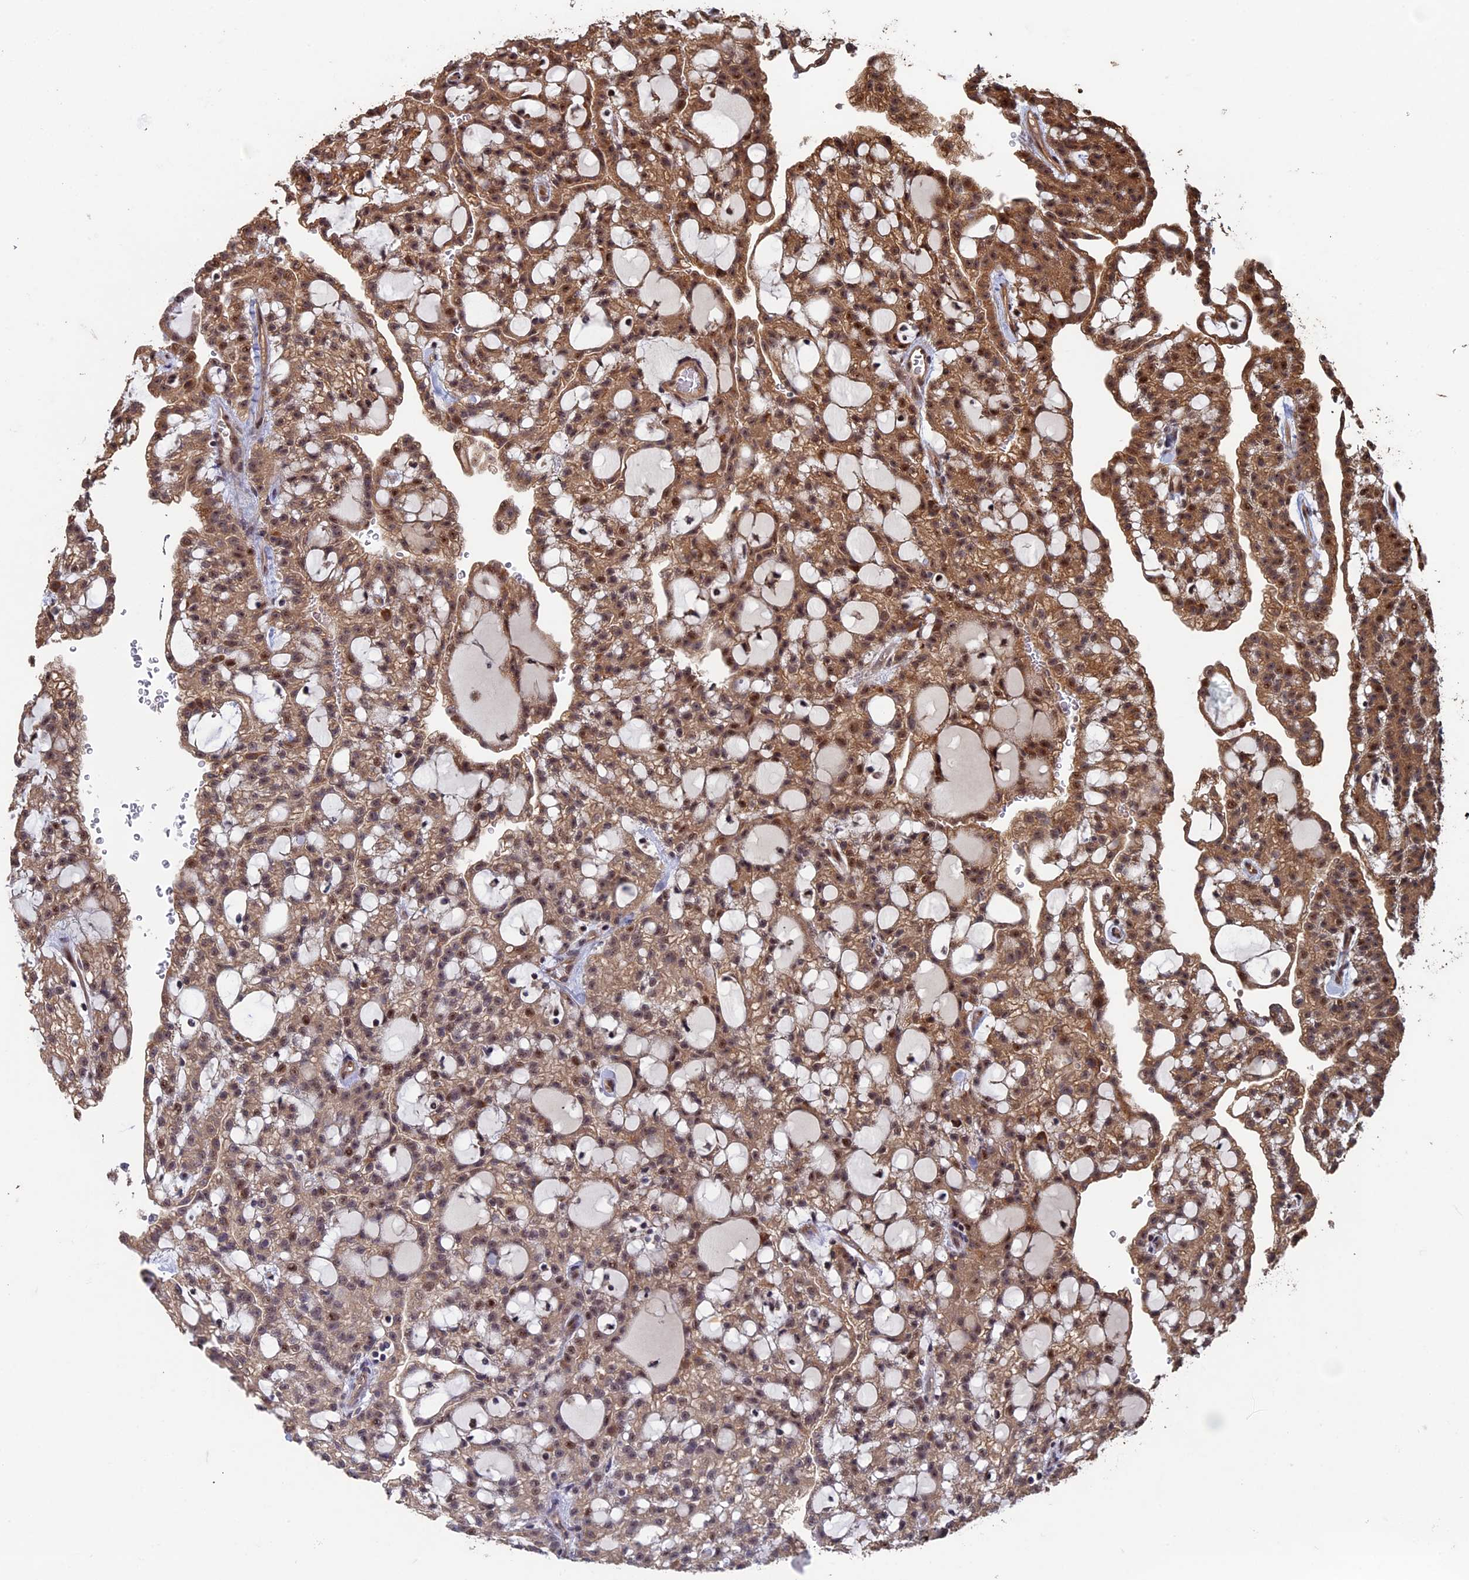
{"staining": {"intensity": "moderate", "quantity": ">75%", "location": "cytoplasmic/membranous,nuclear"}, "tissue": "renal cancer", "cell_type": "Tumor cells", "image_type": "cancer", "snomed": [{"axis": "morphology", "description": "Adenocarcinoma, NOS"}, {"axis": "topography", "description": "Kidney"}], "caption": "Renal adenocarcinoma stained for a protein demonstrates moderate cytoplasmic/membranous and nuclear positivity in tumor cells. The staining was performed using DAB, with brown indicating positive protein expression. Nuclei are stained blue with hematoxylin.", "gene": "KIAA1328", "patient": {"sex": "male", "age": 63}}